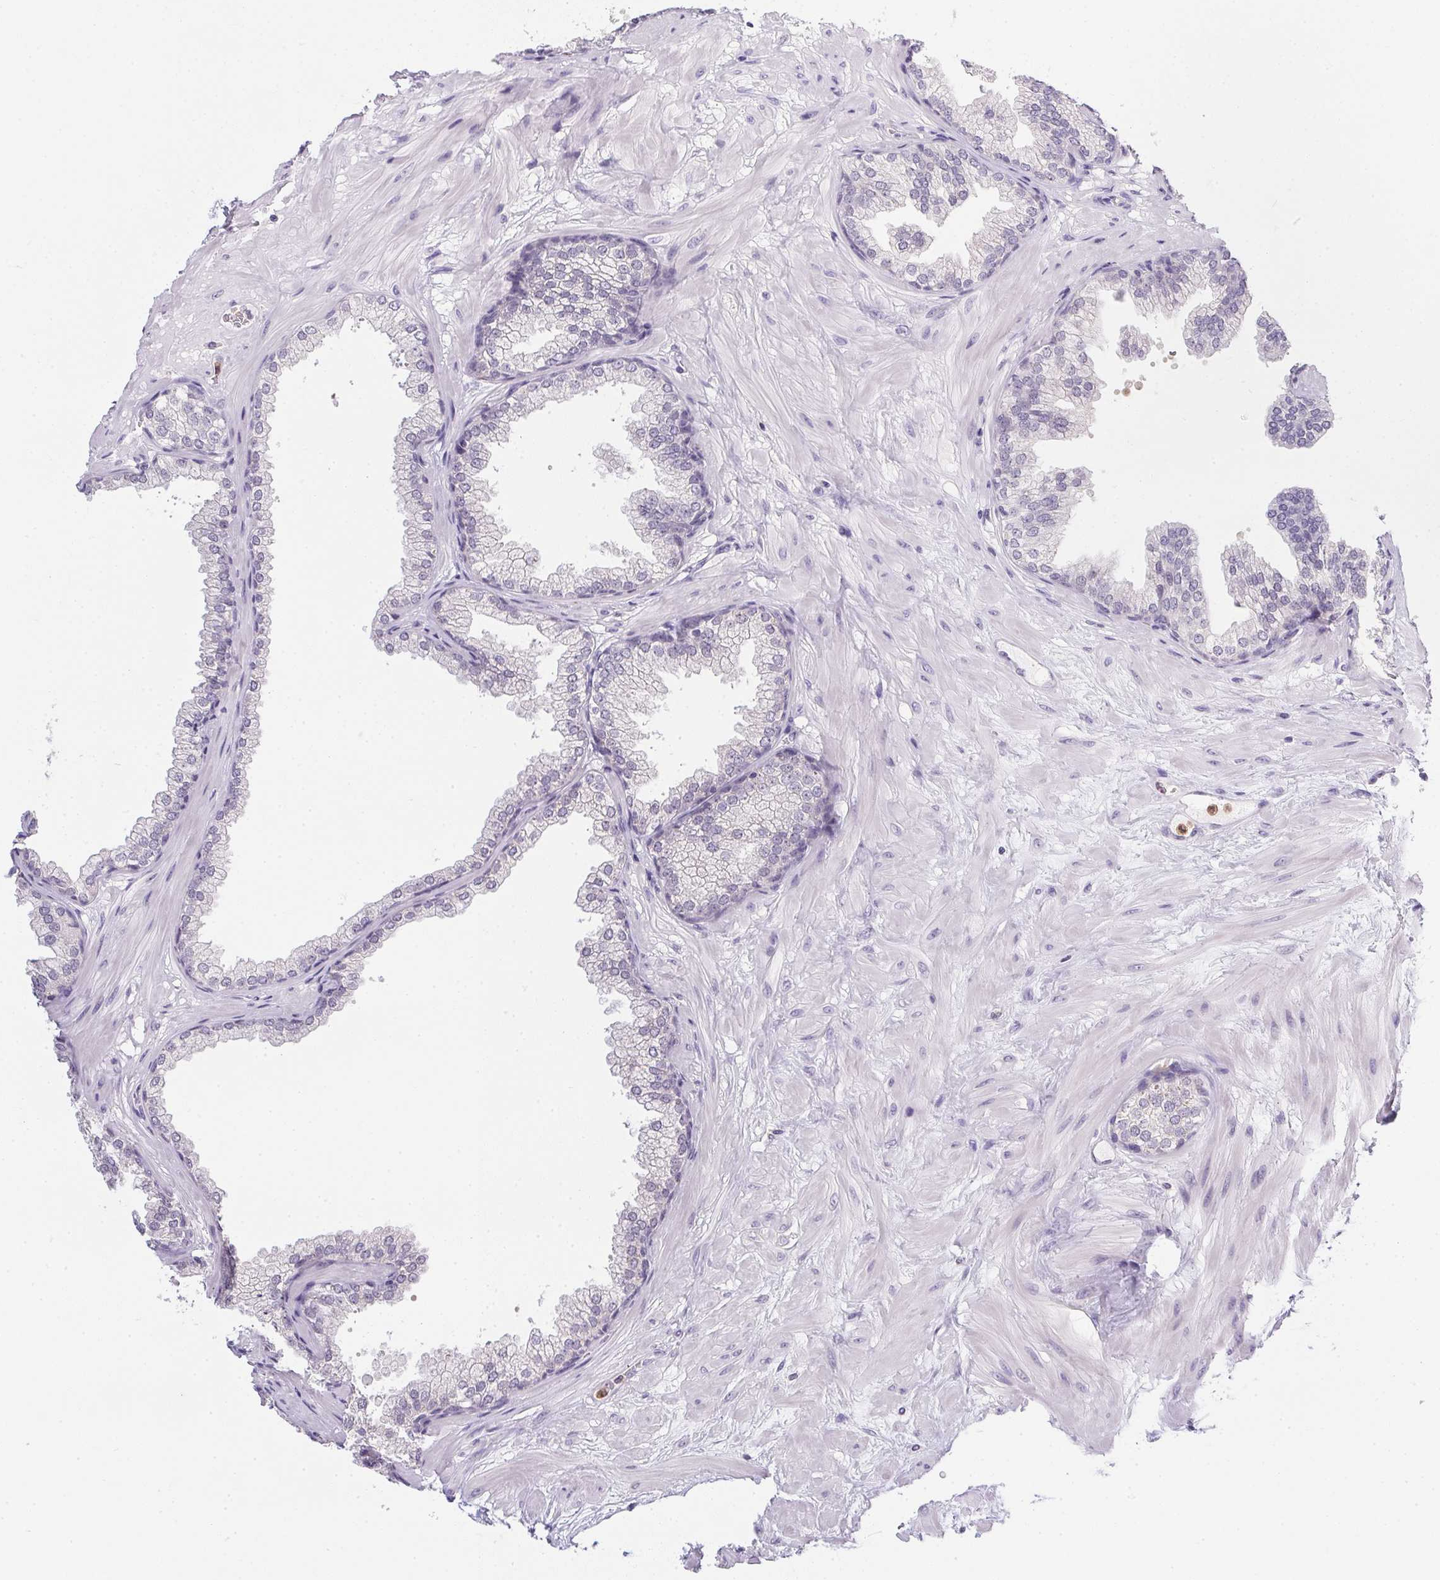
{"staining": {"intensity": "negative", "quantity": "none", "location": "none"}, "tissue": "prostate", "cell_type": "Glandular cells", "image_type": "normal", "snomed": [{"axis": "morphology", "description": "Normal tissue, NOS"}, {"axis": "topography", "description": "Prostate"}], "caption": "A histopathology image of human prostate is negative for staining in glandular cells. Nuclei are stained in blue.", "gene": "DNAJC5G", "patient": {"sex": "male", "age": 37}}